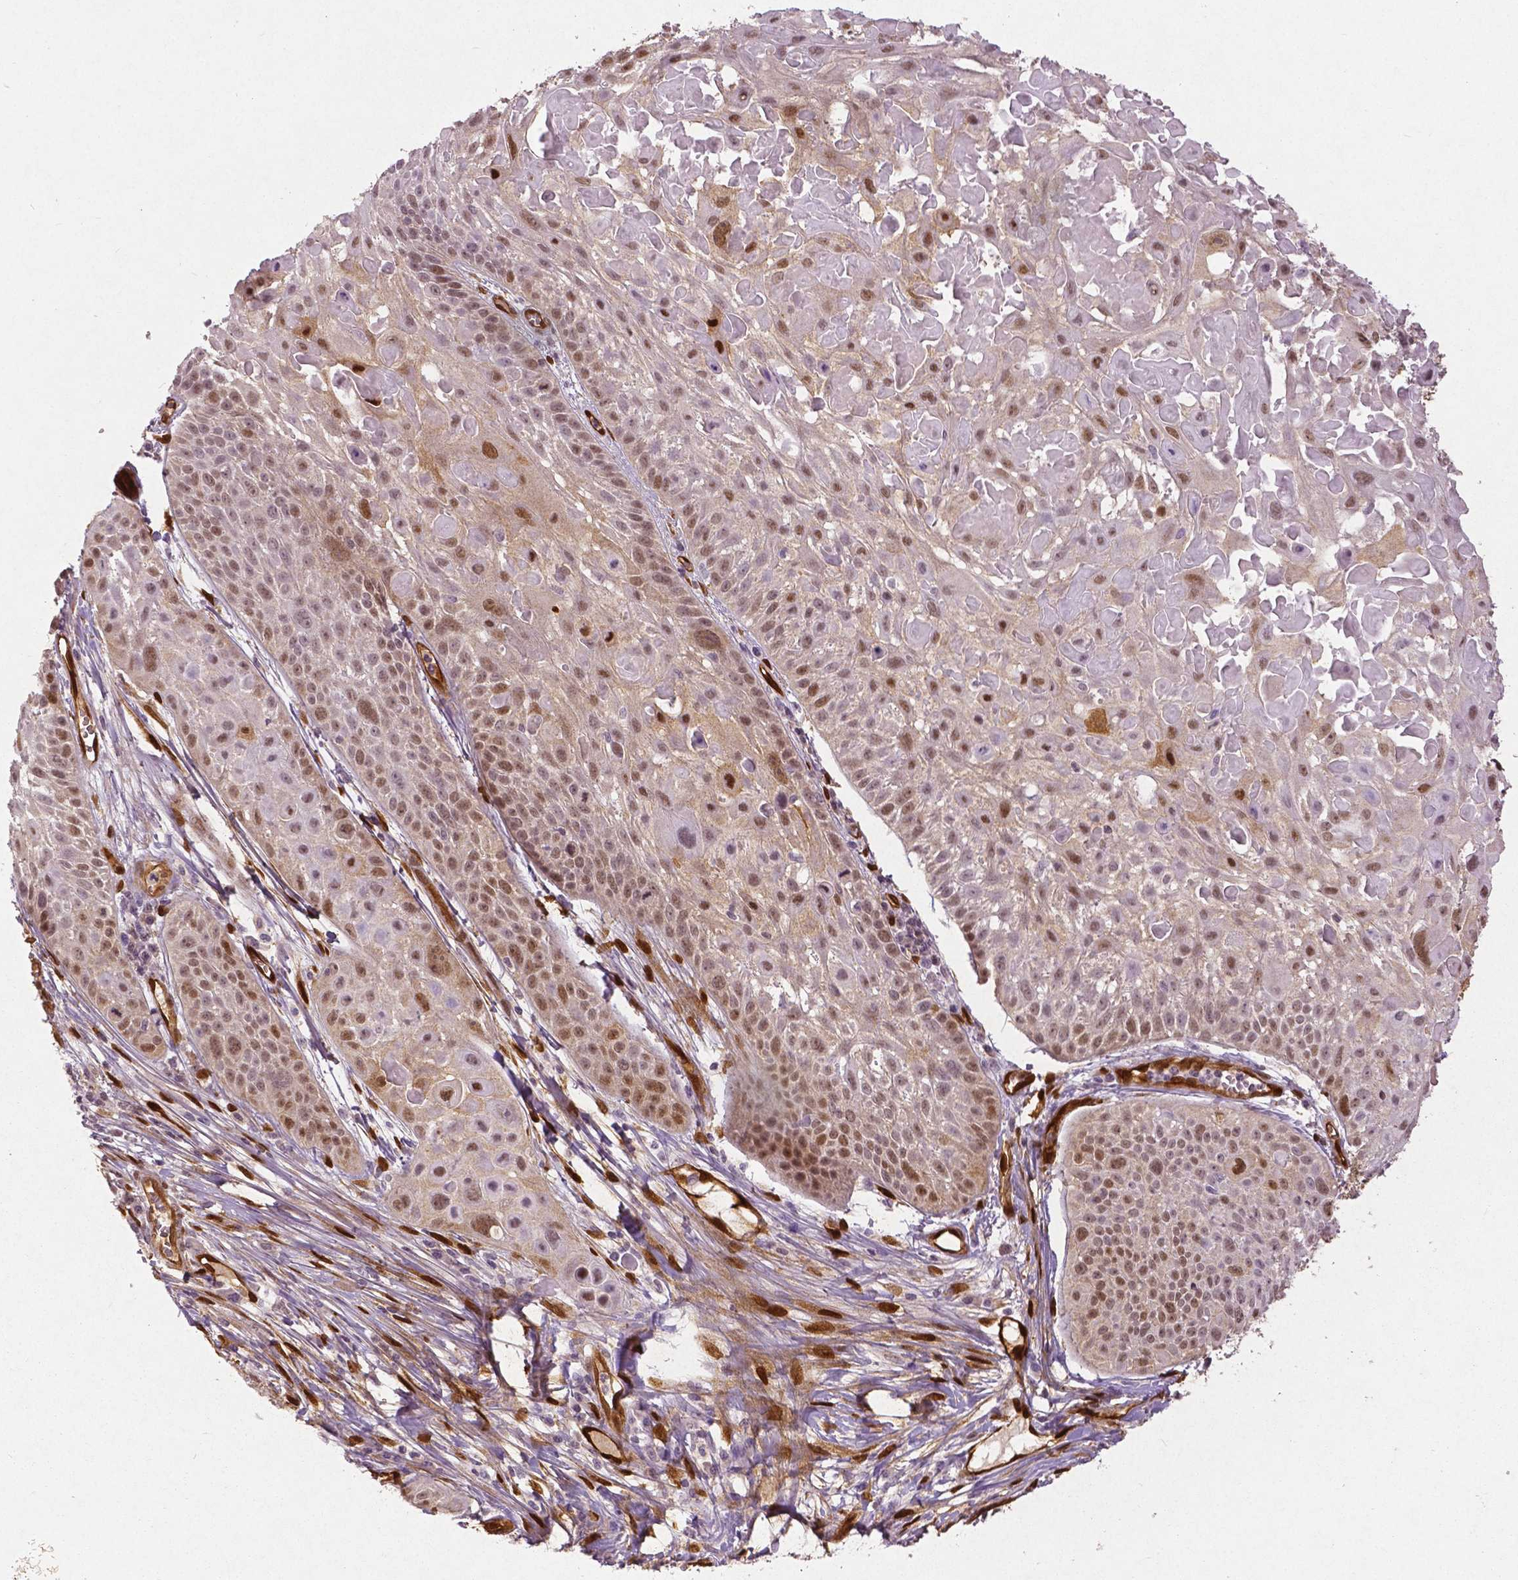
{"staining": {"intensity": "moderate", "quantity": ">75%", "location": "cytoplasmic/membranous,nuclear"}, "tissue": "skin cancer", "cell_type": "Tumor cells", "image_type": "cancer", "snomed": [{"axis": "morphology", "description": "Squamous cell carcinoma, NOS"}, {"axis": "topography", "description": "Skin"}, {"axis": "topography", "description": "Anal"}], "caption": "High-magnification brightfield microscopy of skin squamous cell carcinoma stained with DAB (brown) and counterstained with hematoxylin (blue). tumor cells exhibit moderate cytoplasmic/membranous and nuclear expression is seen in about>75% of cells.", "gene": "WWTR1", "patient": {"sex": "female", "age": 75}}